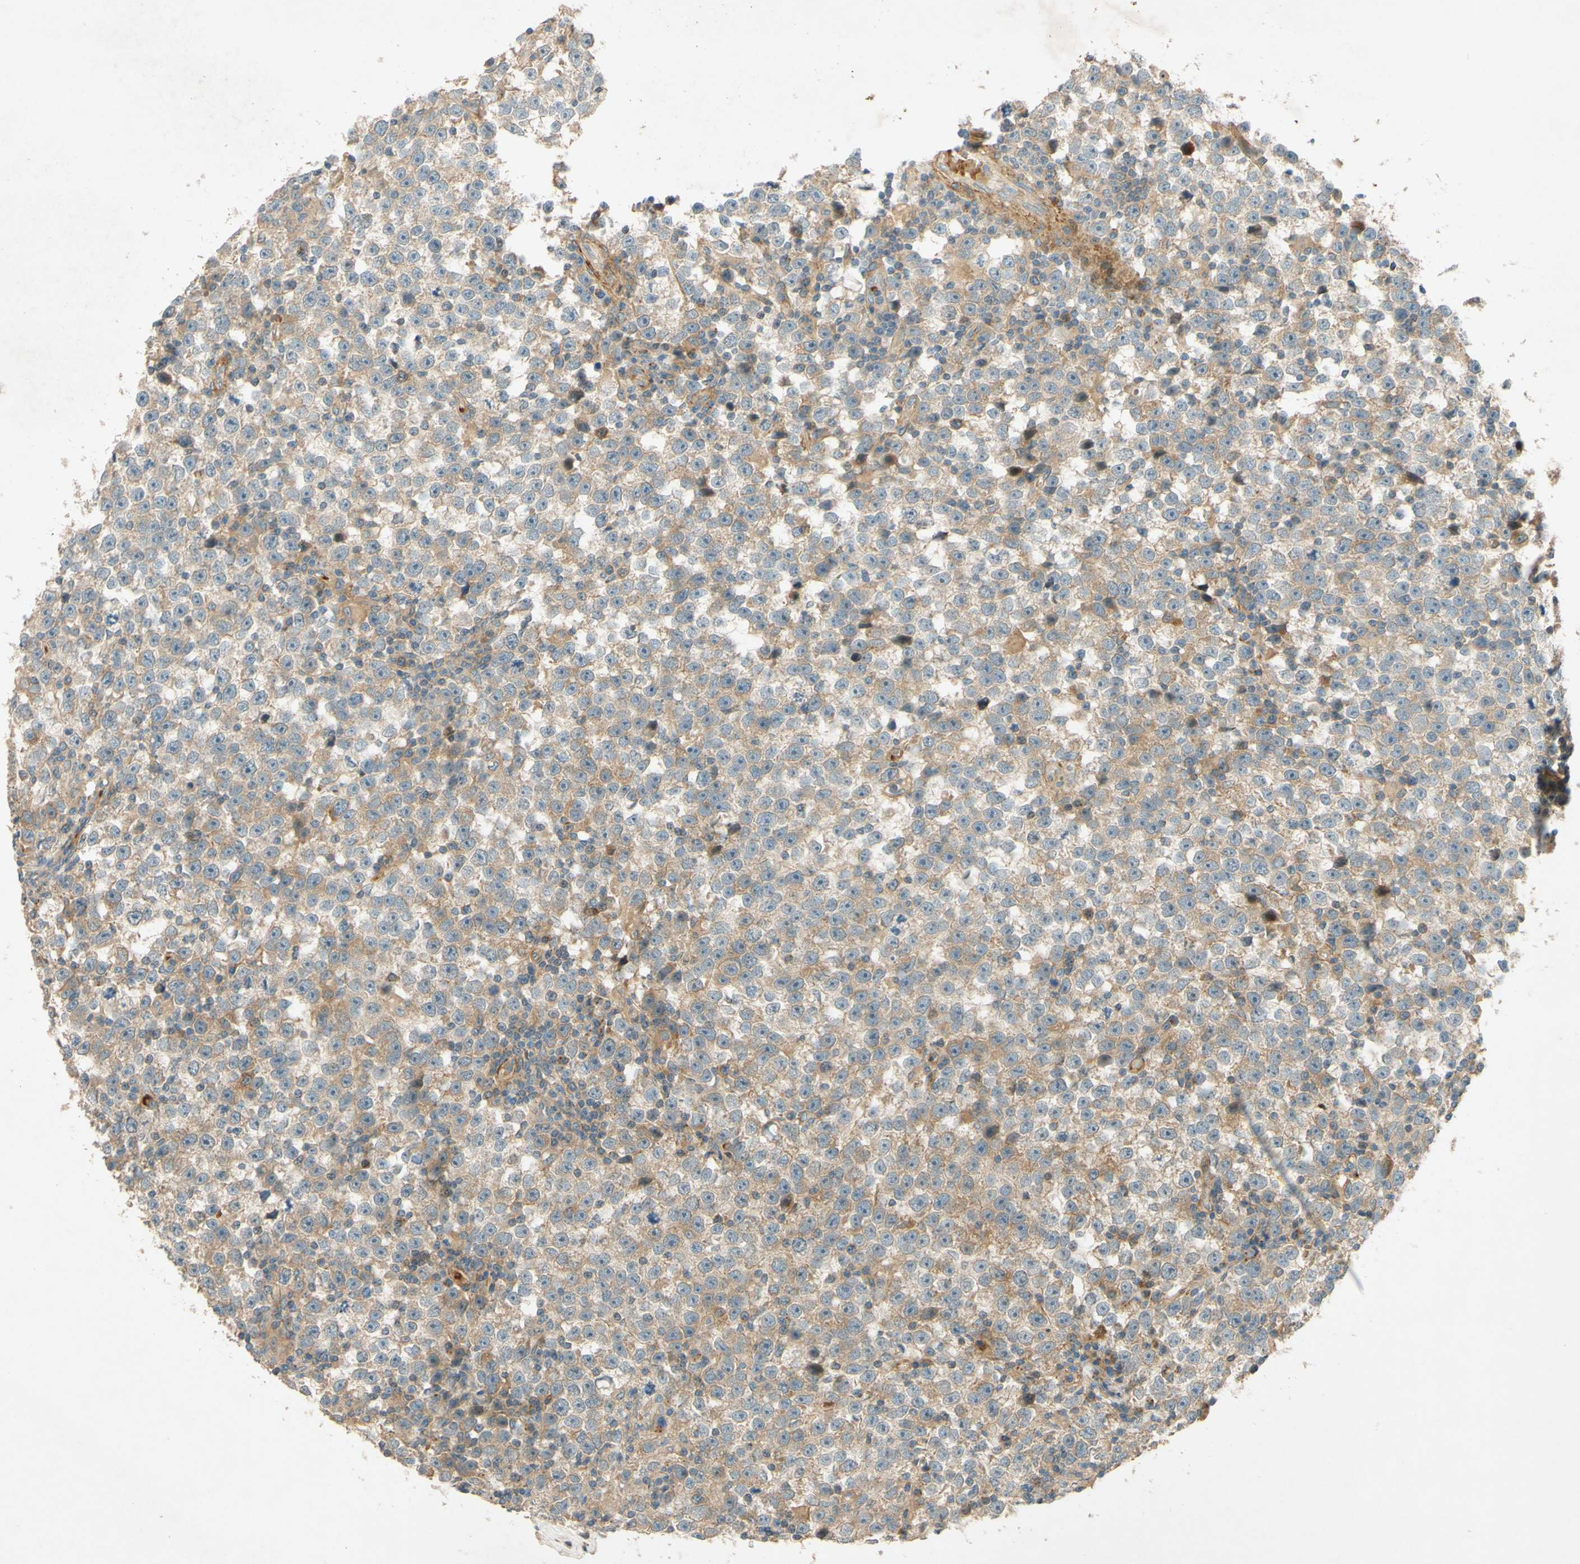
{"staining": {"intensity": "weak", "quantity": ">75%", "location": "cytoplasmic/membranous"}, "tissue": "testis cancer", "cell_type": "Tumor cells", "image_type": "cancer", "snomed": [{"axis": "morphology", "description": "Seminoma, NOS"}, {"axis": "topography", "description": "Testis"}], "caption": "Immunohistochemical staining of human testis seminoma demonstrates low levels of weak cytoplasmic/membranous staining in approximately >75% of tumor cells.", "gene": "ADAM17", "patient": {"sex": "male", "age": 43}}